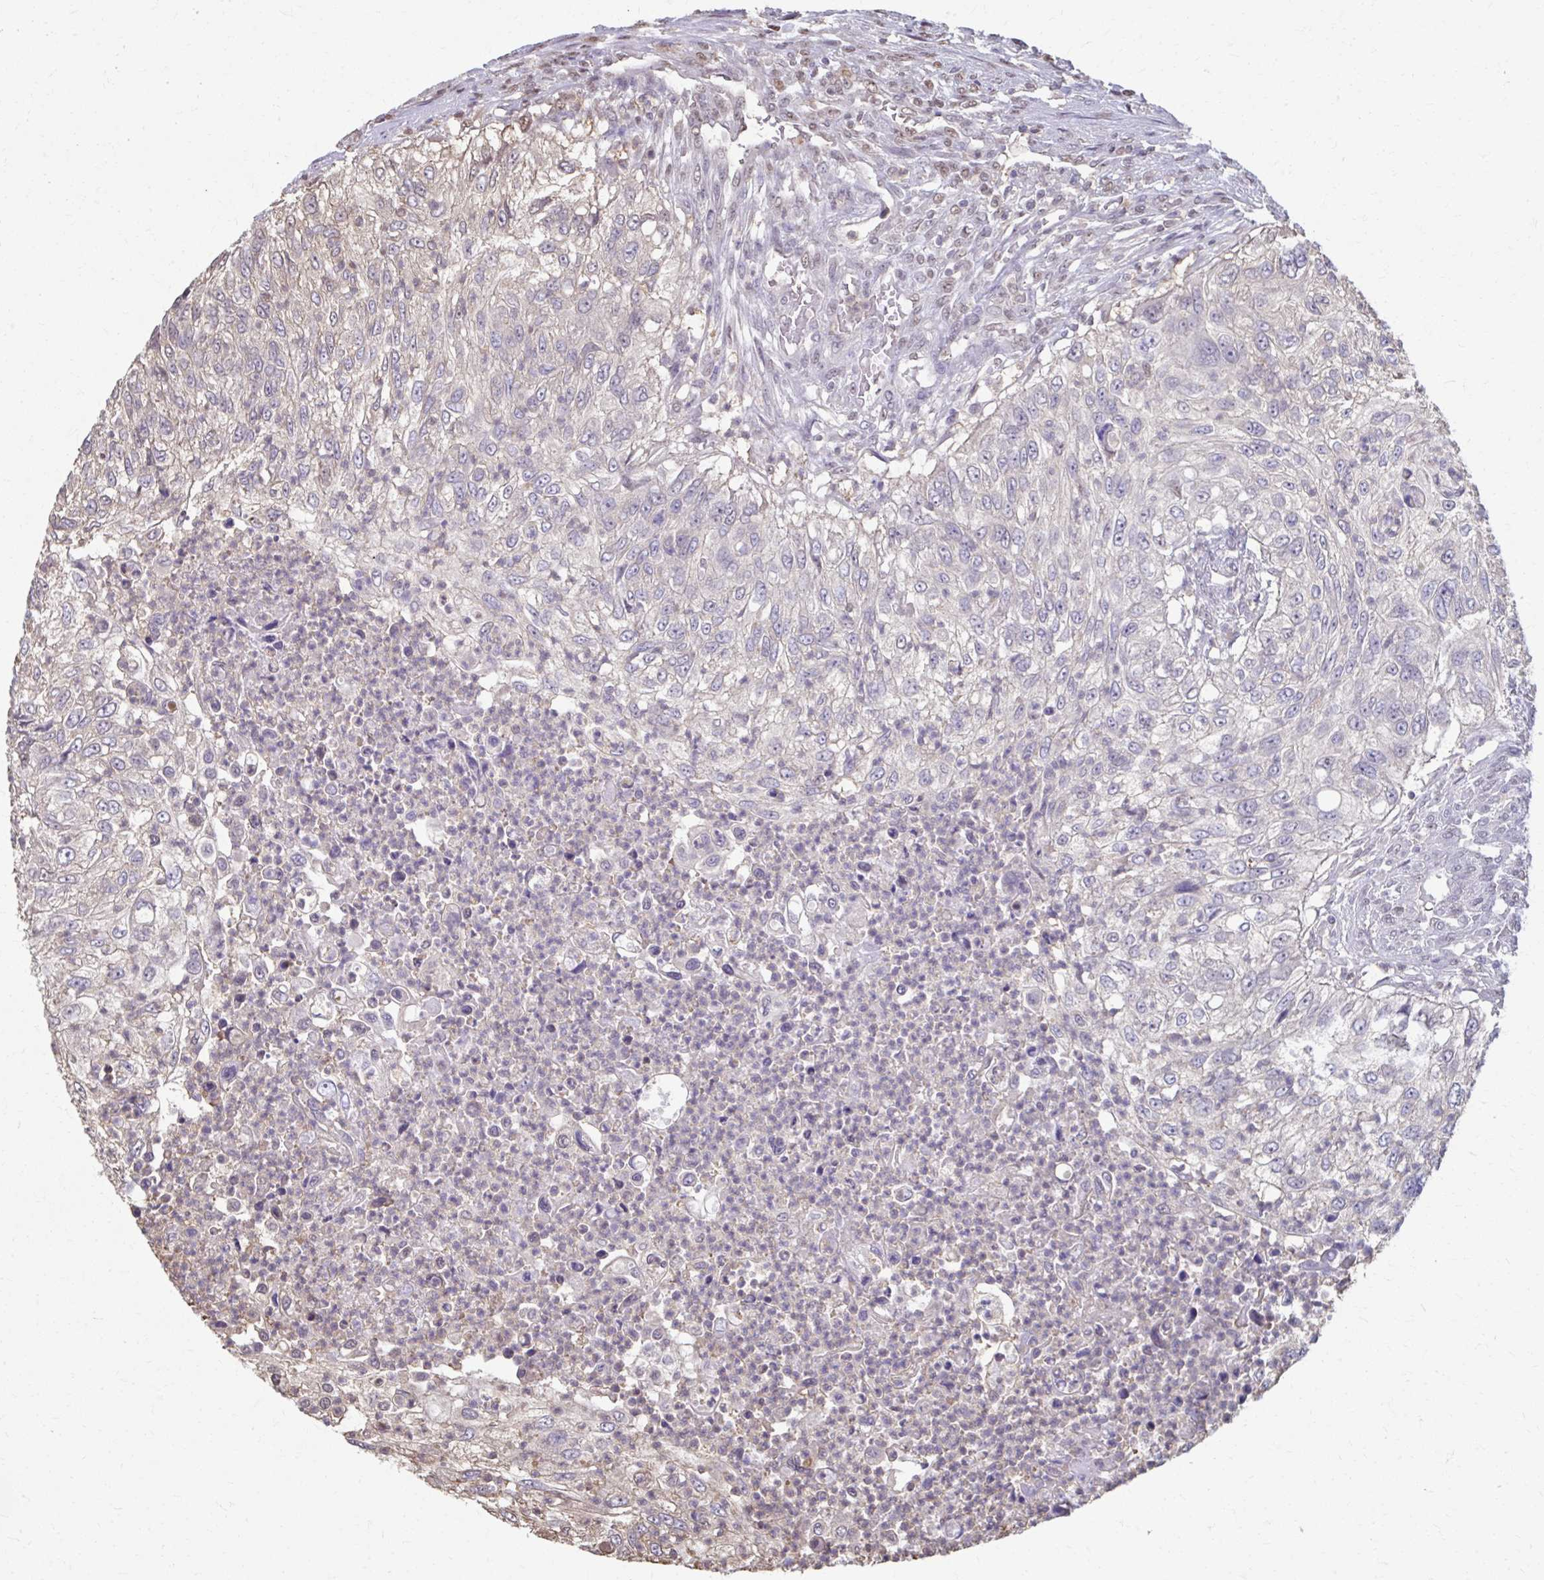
{"staining": {"intensity": "negative", "quantity": "none", "location": "none"}, "tissue": "urothelial cancer", "cell_type": "Tumor cells", "image_type": "cancer", "snomed": [{"axis": "morphology", "description": "Urothelial carcinoma, High grade"}, {"axis": "topography", "description": "Urinary bladder"}], "caption": "The immunohistochemistry (IHC) image has no significant positivity in tumor cells of urothelial cancer tissue.", "gene": "ING4", "patient": {"sex": "female", "age": 60}}